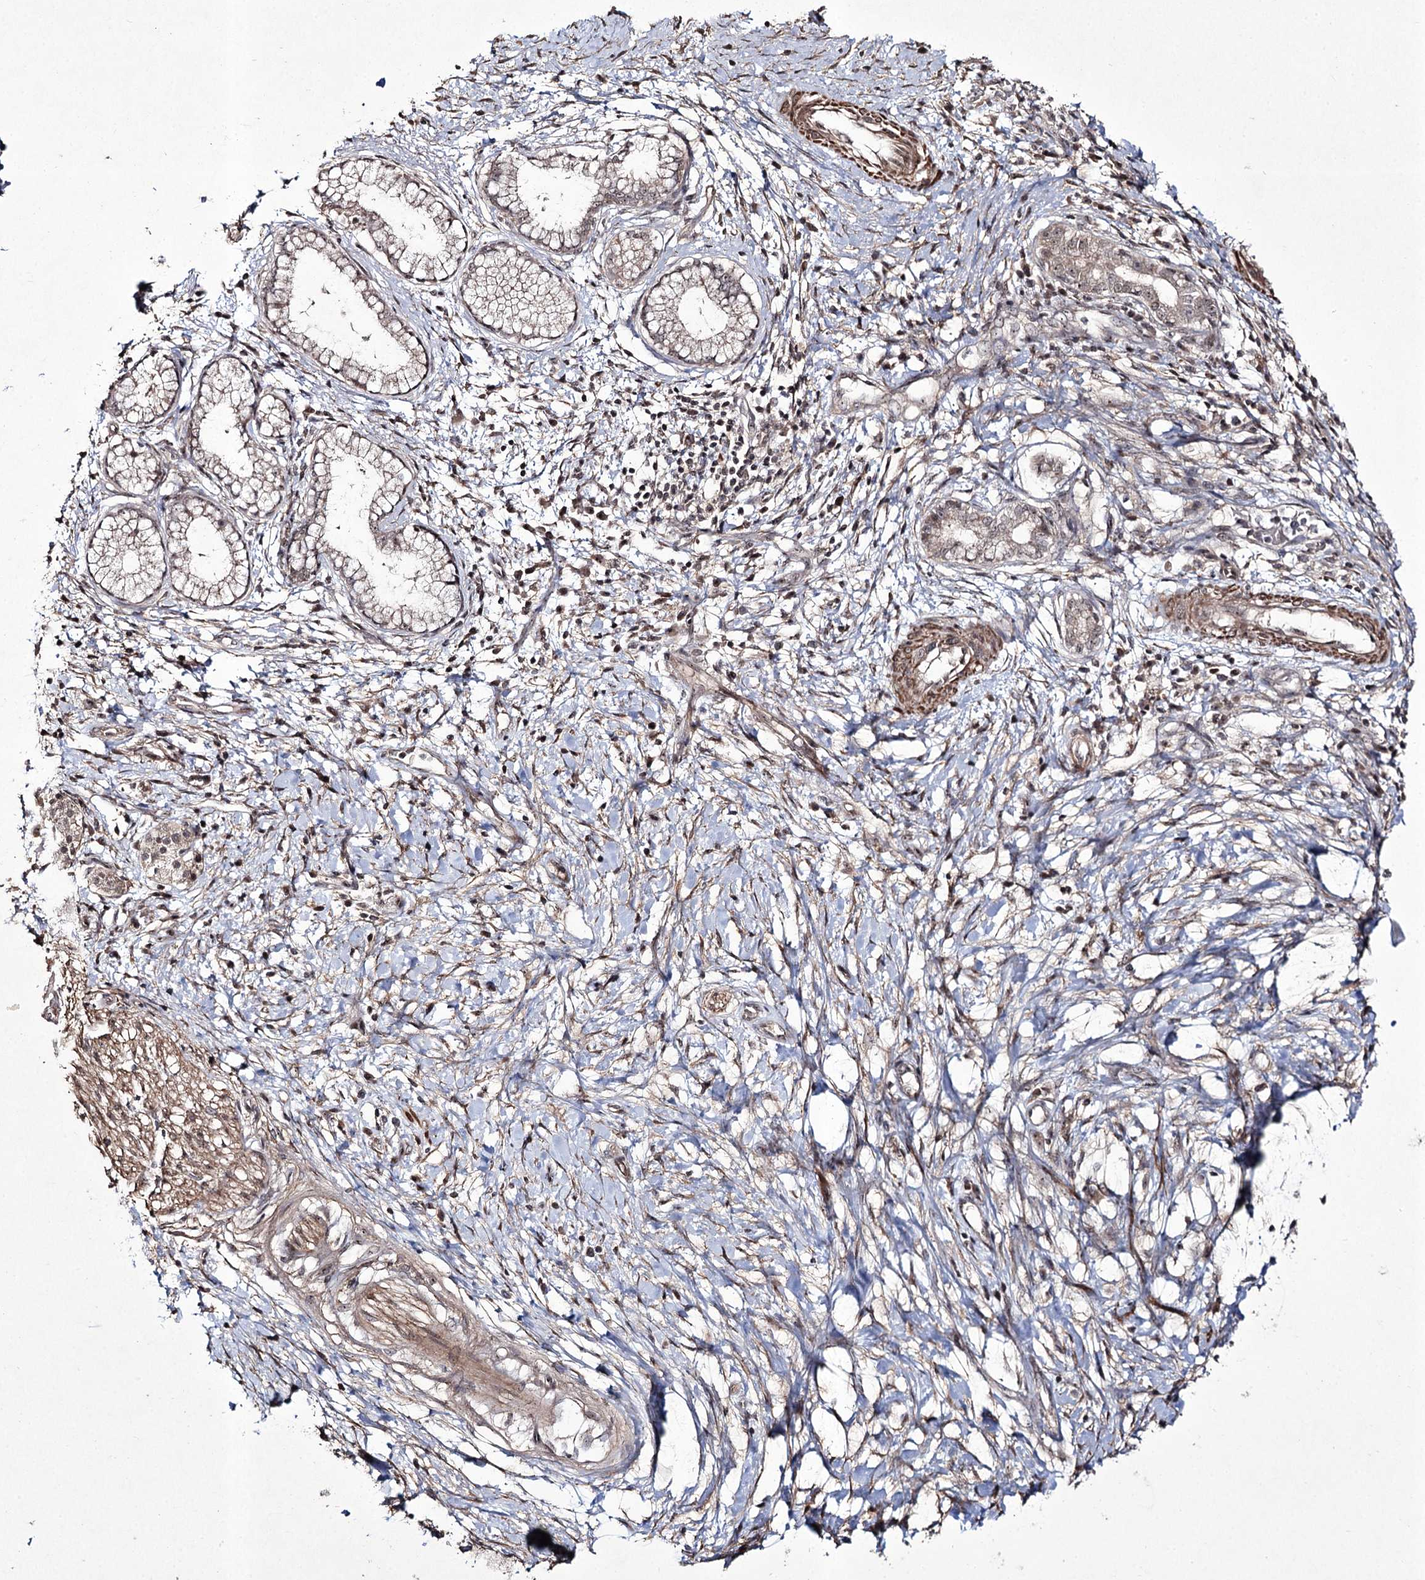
{"staining": {"intensity": "weak", "quantity": "<25%", "location": "nuclear"}, "tissue": "pancreatic cancer", "cell_type": "Tumor cells", "image_type": "cancer", "snomed": [{"axis": "morphology", "description": "Adenocarcinoma, NOS"}, {"axis": "topography", "description": "Pancreas"}], "caption": "An image of human pancreatic adenocarcinoma is negative for staining in tumor cells. (Brightfield microscopy of DAB (3,3'-diaminobenzidine) immunohistochemistry (IHC) at high magnification).", "gene": "CCDC59", "patient": {"sex": "male", "age": 68}}